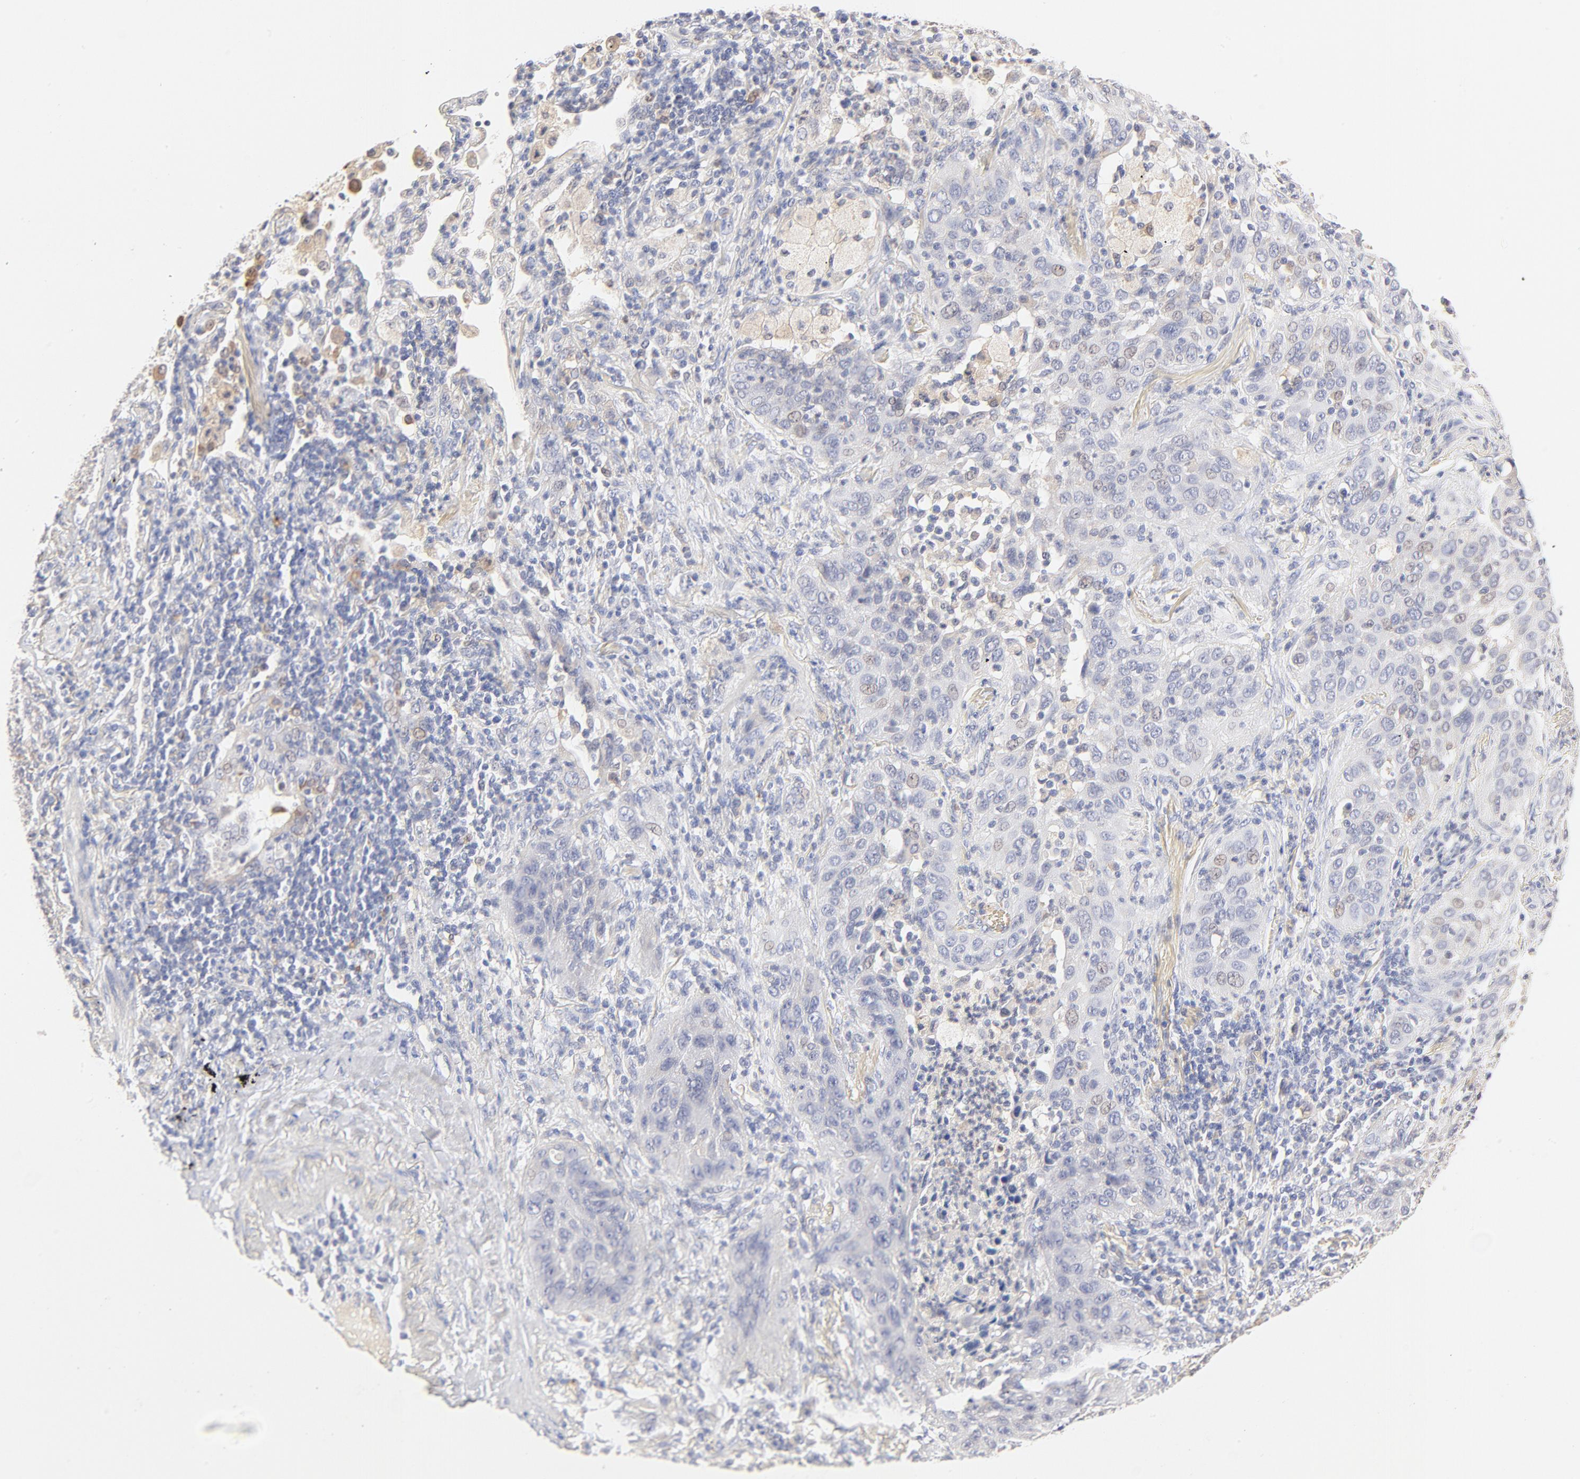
{"staining": {"intensity": "negative", "quantity": "none", "location": "none"}, "tissue": "lung cancer", "cell_type": "Tumor cells", "image_type": "cancer", "snomed": [{"axis": "morphology", "description": "Squamous cell carcinoma, NOS"}, {"axis": "topography", "description": "Lung"}], "caption": "Lung cancer (squamous cell carcinoma) was stained to show a protein in brown. There is no significant expression in tumor cells.", "gene": "MTERF2", "patient": {"sex": "female", "age": 67}}